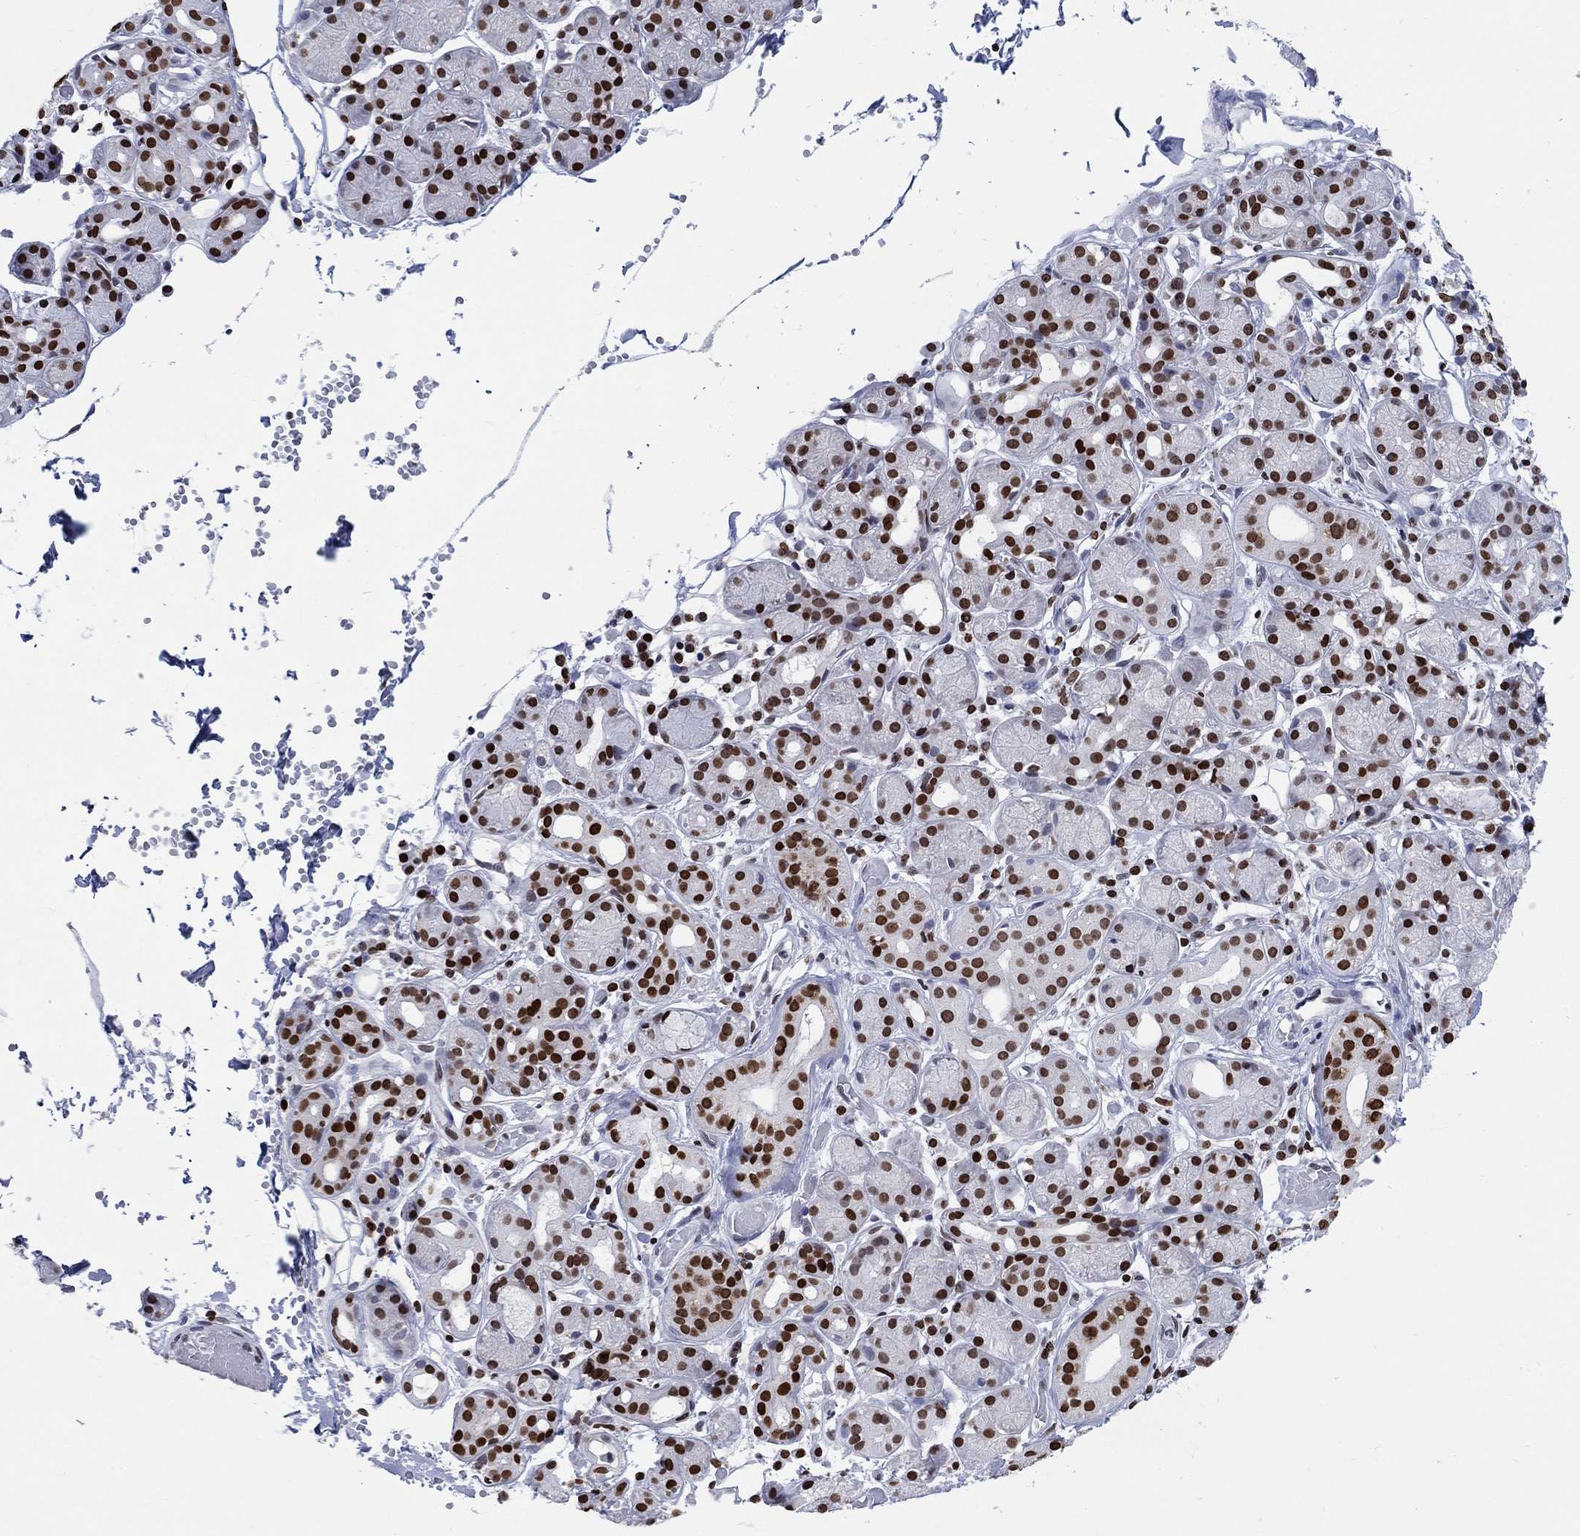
{"staining": {"intensity": "strong", "quantity": "25%-75%", "location": "nuclear"}, "tissue": "salivary gland", "cell_type": "Glandular cells", "image_type": "normal", "snomed": [{"axis": "morphology", "description": "Normal tissue, NOS"}, {"axis": "topography", "description": "Salivary gland"}, {"axis": "topography", "description": "Peripheral nerve tissue"}], "caption": "Protein staining by IHC displays strong nuclear staining in about 25%-75% of glandular cells in benign salivary gland.", "gene": "HMGA1", "patient": {"sex": "male", "age": 71}}